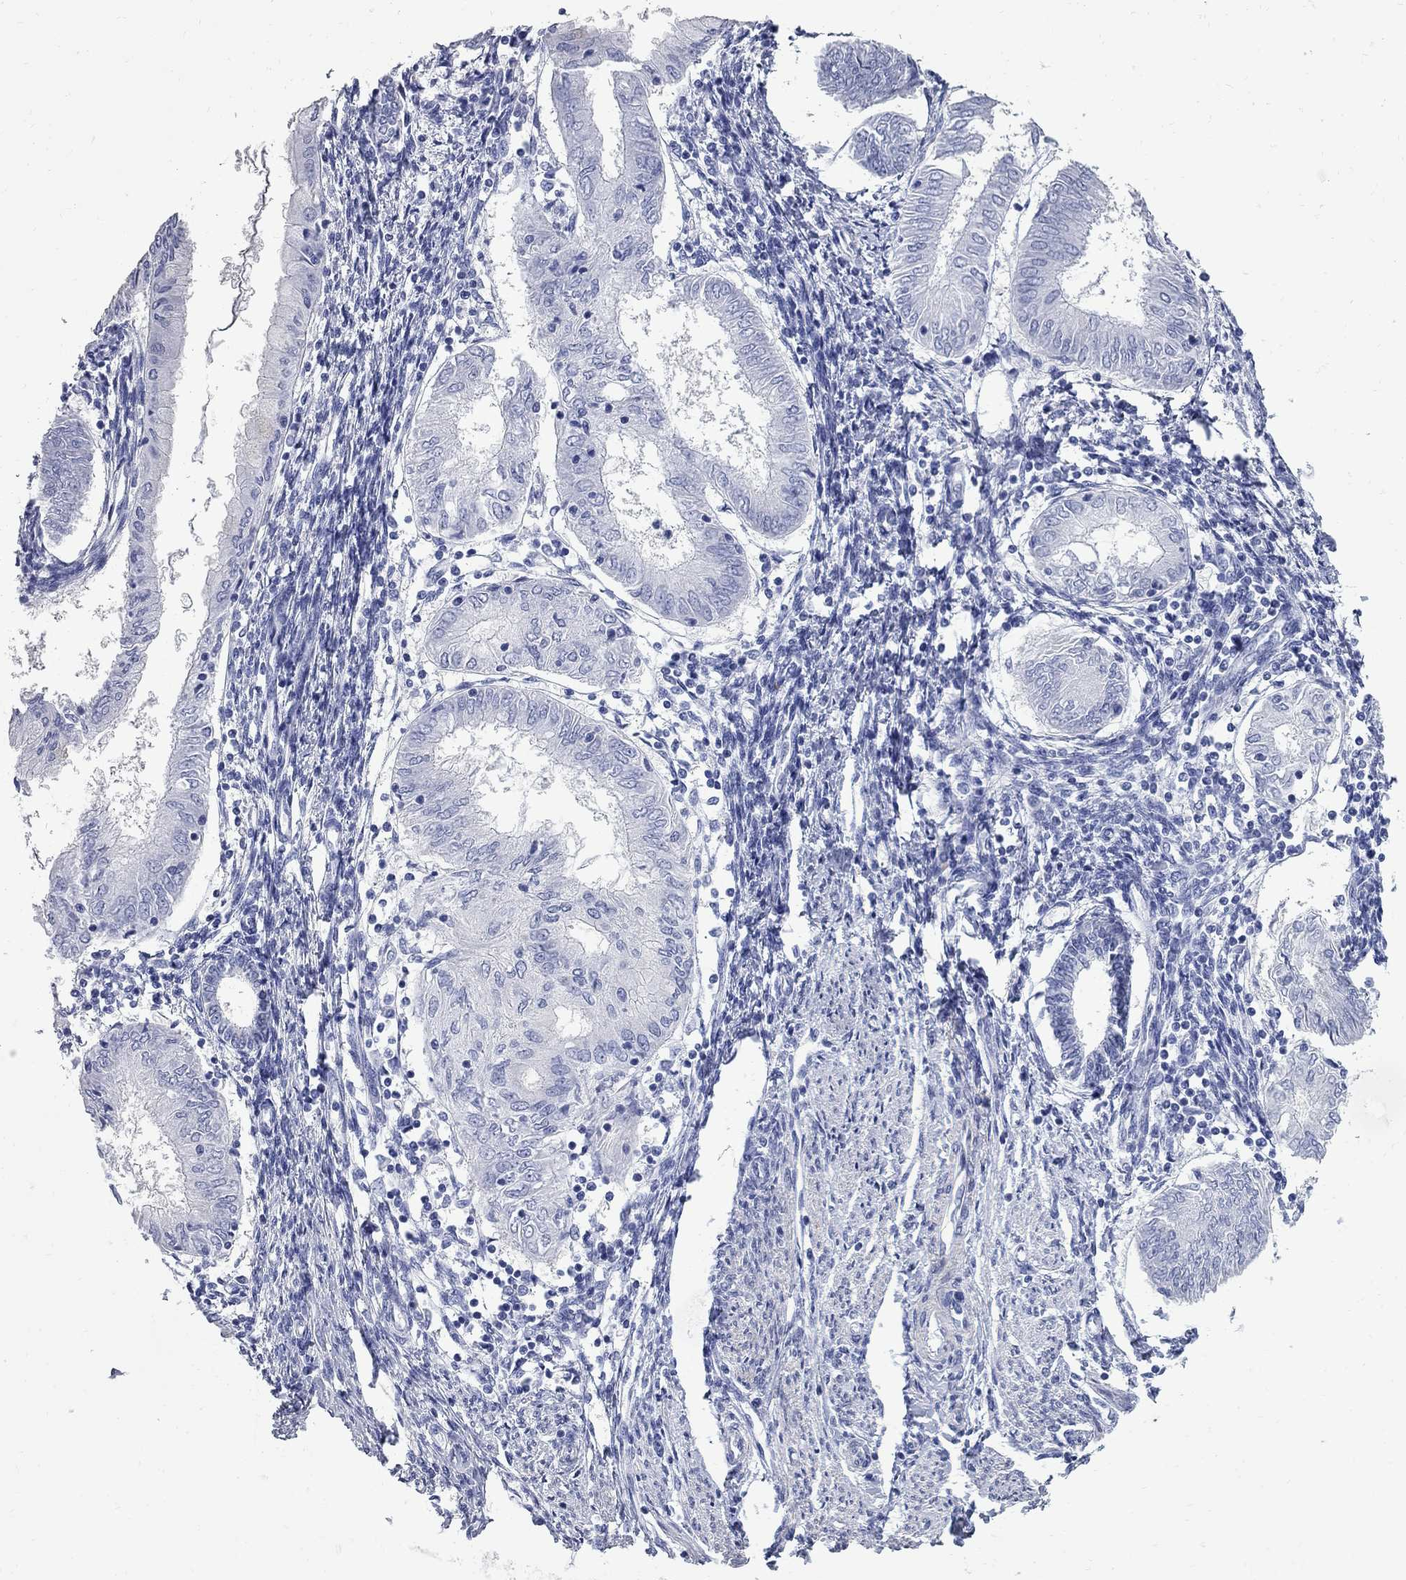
{"staining": {"intensity": "negative", "quantity": "none", "location": "none"}, "tissue": "endometrial cancer", "cell_type": "Tumor cells", "image_type": "cancer", "snomed": [{"axis": "morphology", "description": "Adenocarcinoma, NOS"}, {"axis": "topography", "description": "Endometrium"}], "caption": "Immunohistochemistry (IHC) image of endometrial cancer (adenocarcinoma) stained for a protein (brown), which shows no expression in tumor cells. (DAB (3,3'-diaminobenzidine) IHC with hematoxylin counter stain).", "gene": "BPIFB1", "patient": {"sex": "female", "age": 68}}